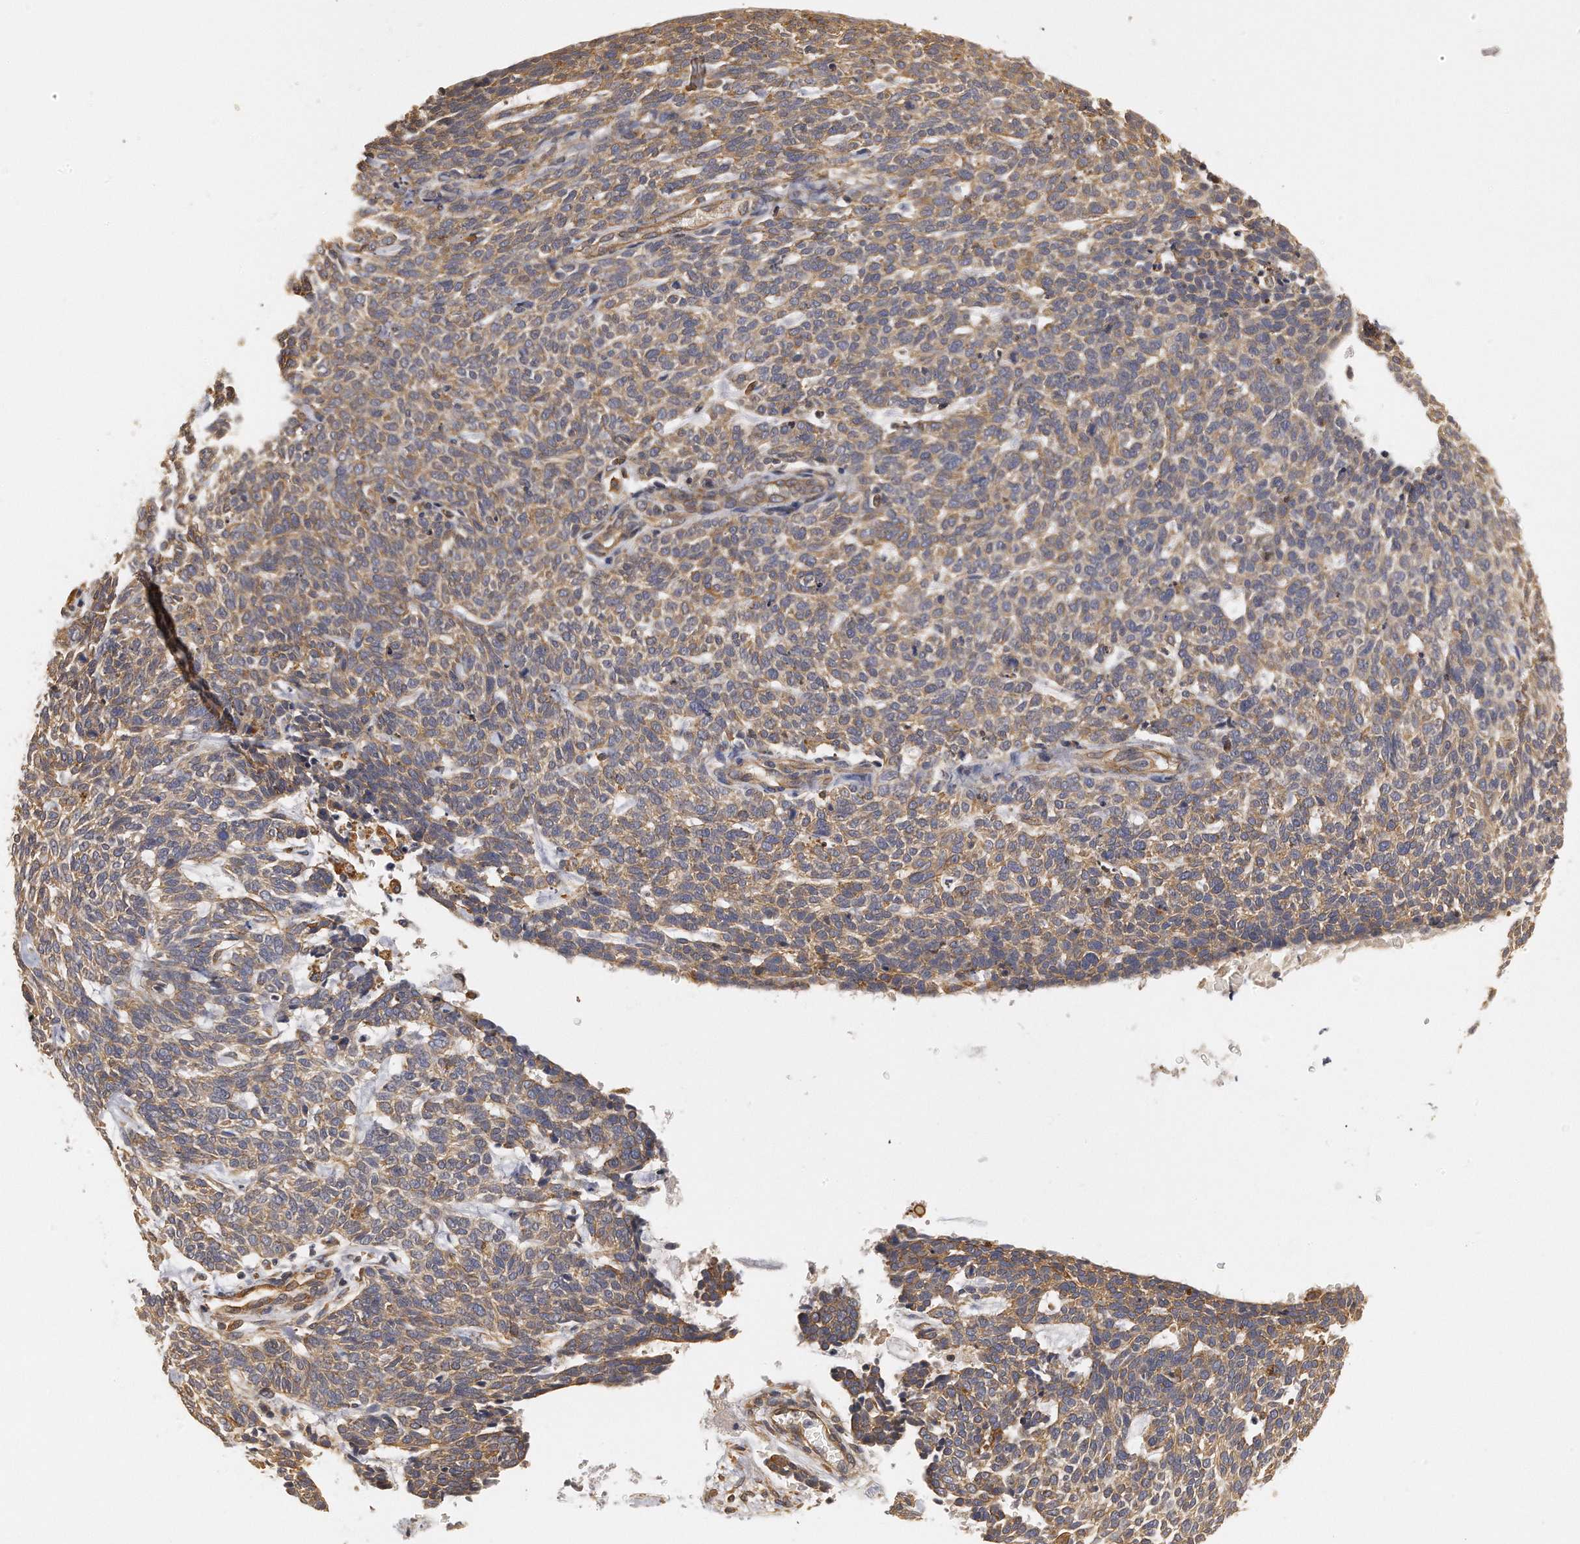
{"staining": {"intensity": "moderate", "quantity": ">75%", "location": "cytoplasmic/membranous"}, "tissue": "skin cancer", "cell_type": "Tumor cells", "image_type": "cancer", "snomed": [{"axis": "morphology", "description": "Normal tissue, NOS"}, {"axis": "morphology", "description": "Basal cell carcinoma"}, {"axis": "topography", "description": "Skin"}], "caption": "Skin cancer (basal cell carcinoma) stained with a protein marker displays moderate staining in tumor cells.", "gene": "CHST7", "patient": {"sex": "male", "age": 87}}